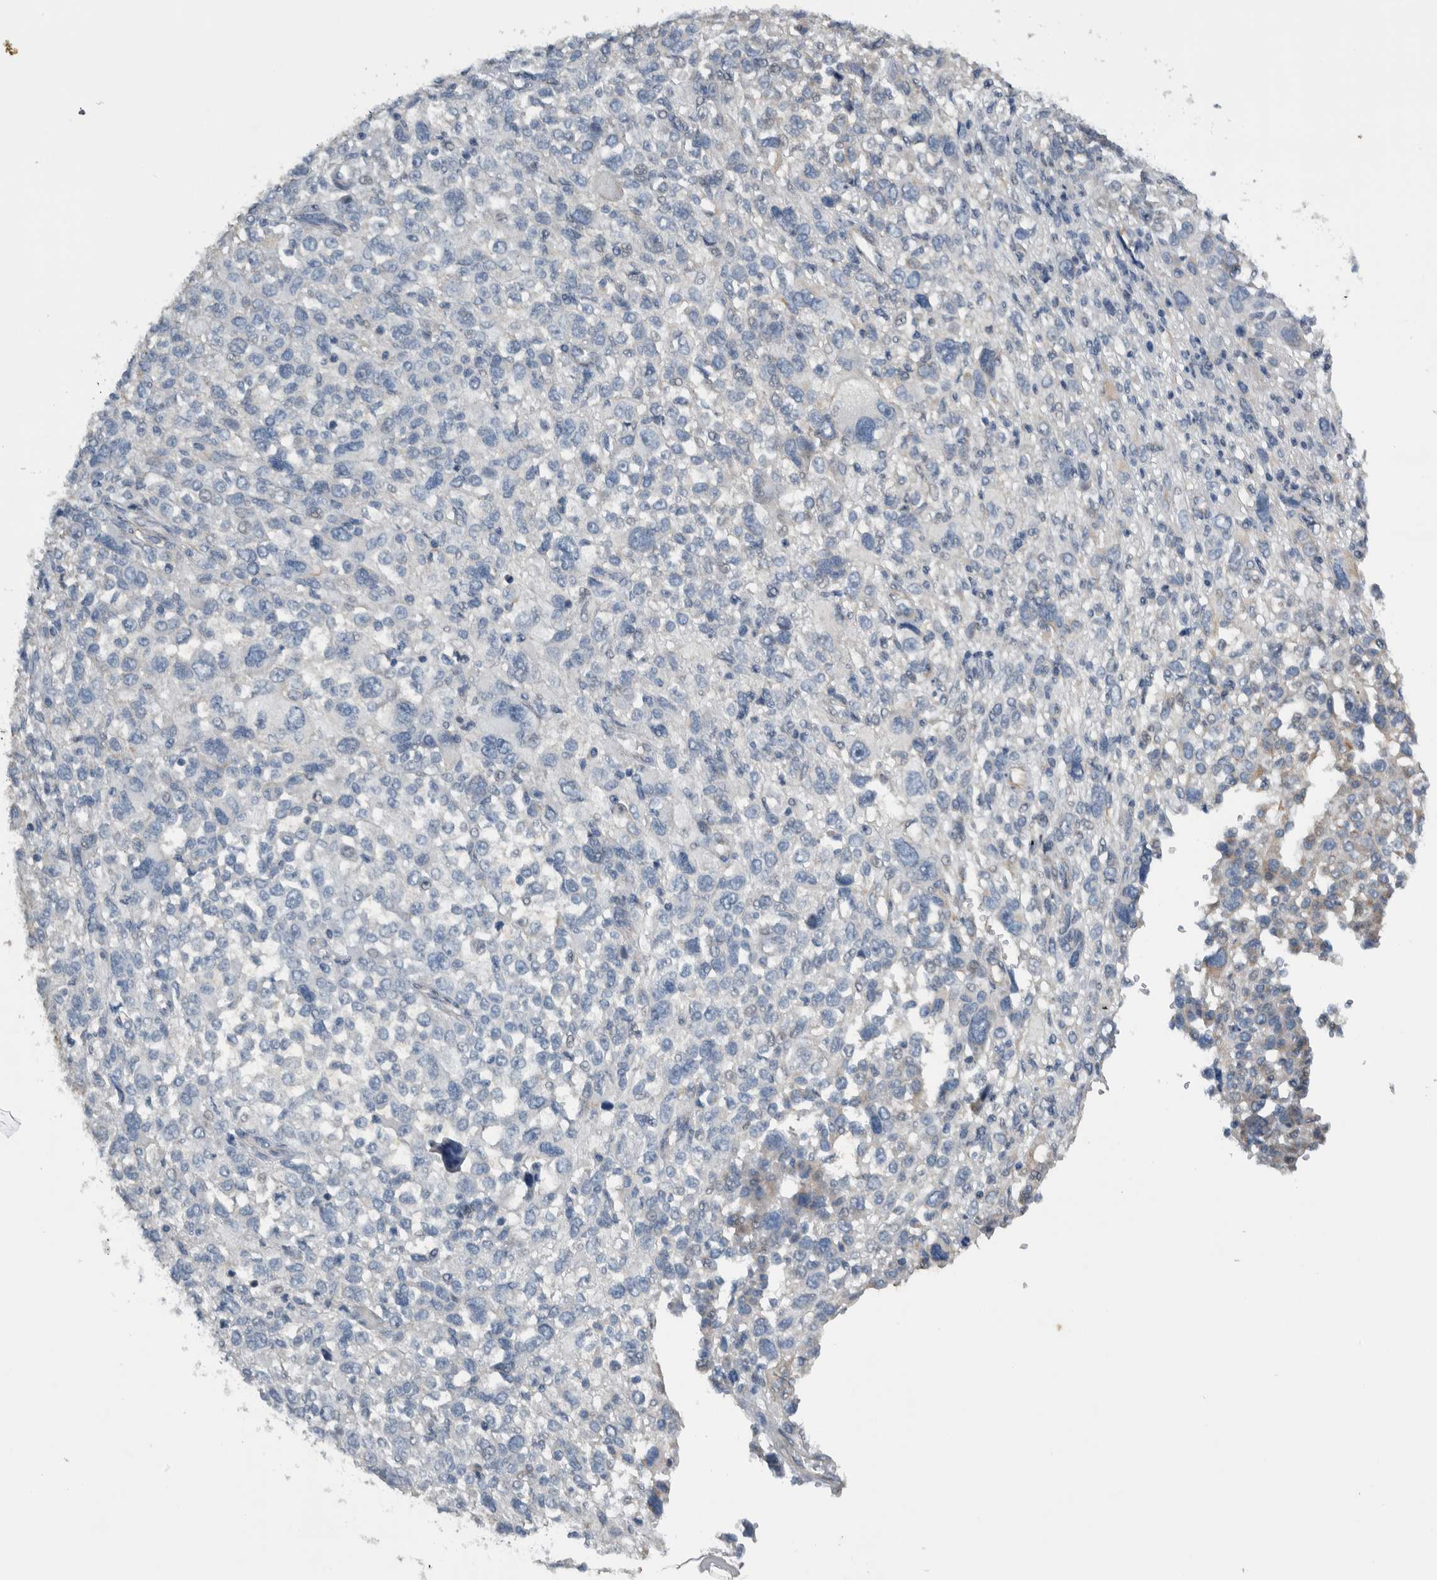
{"staining": {"intensity": "negative", "quantity": "none", "location": "none"}, "tissue": "melanoma", "cell_type": "Tumor cells", "image_type": "cancer", "snomed": [{"axis": "morphology", "description": "Malignant melanoma, NOS"}, {"axis": "topography", "description": "Skin"}], "caption": "High magnification brightfield microscopy of melanoma stained with DAB (3,3'-diaminobenzidine) (brown) and counterstained with hematoxylin (blue): tumor cells show no significant positivity. (DAB IHC visualized using brightfield microscopy, high magnification).", "gene": "NT5C2", "patient": {"sex": "female", "age": 55}}